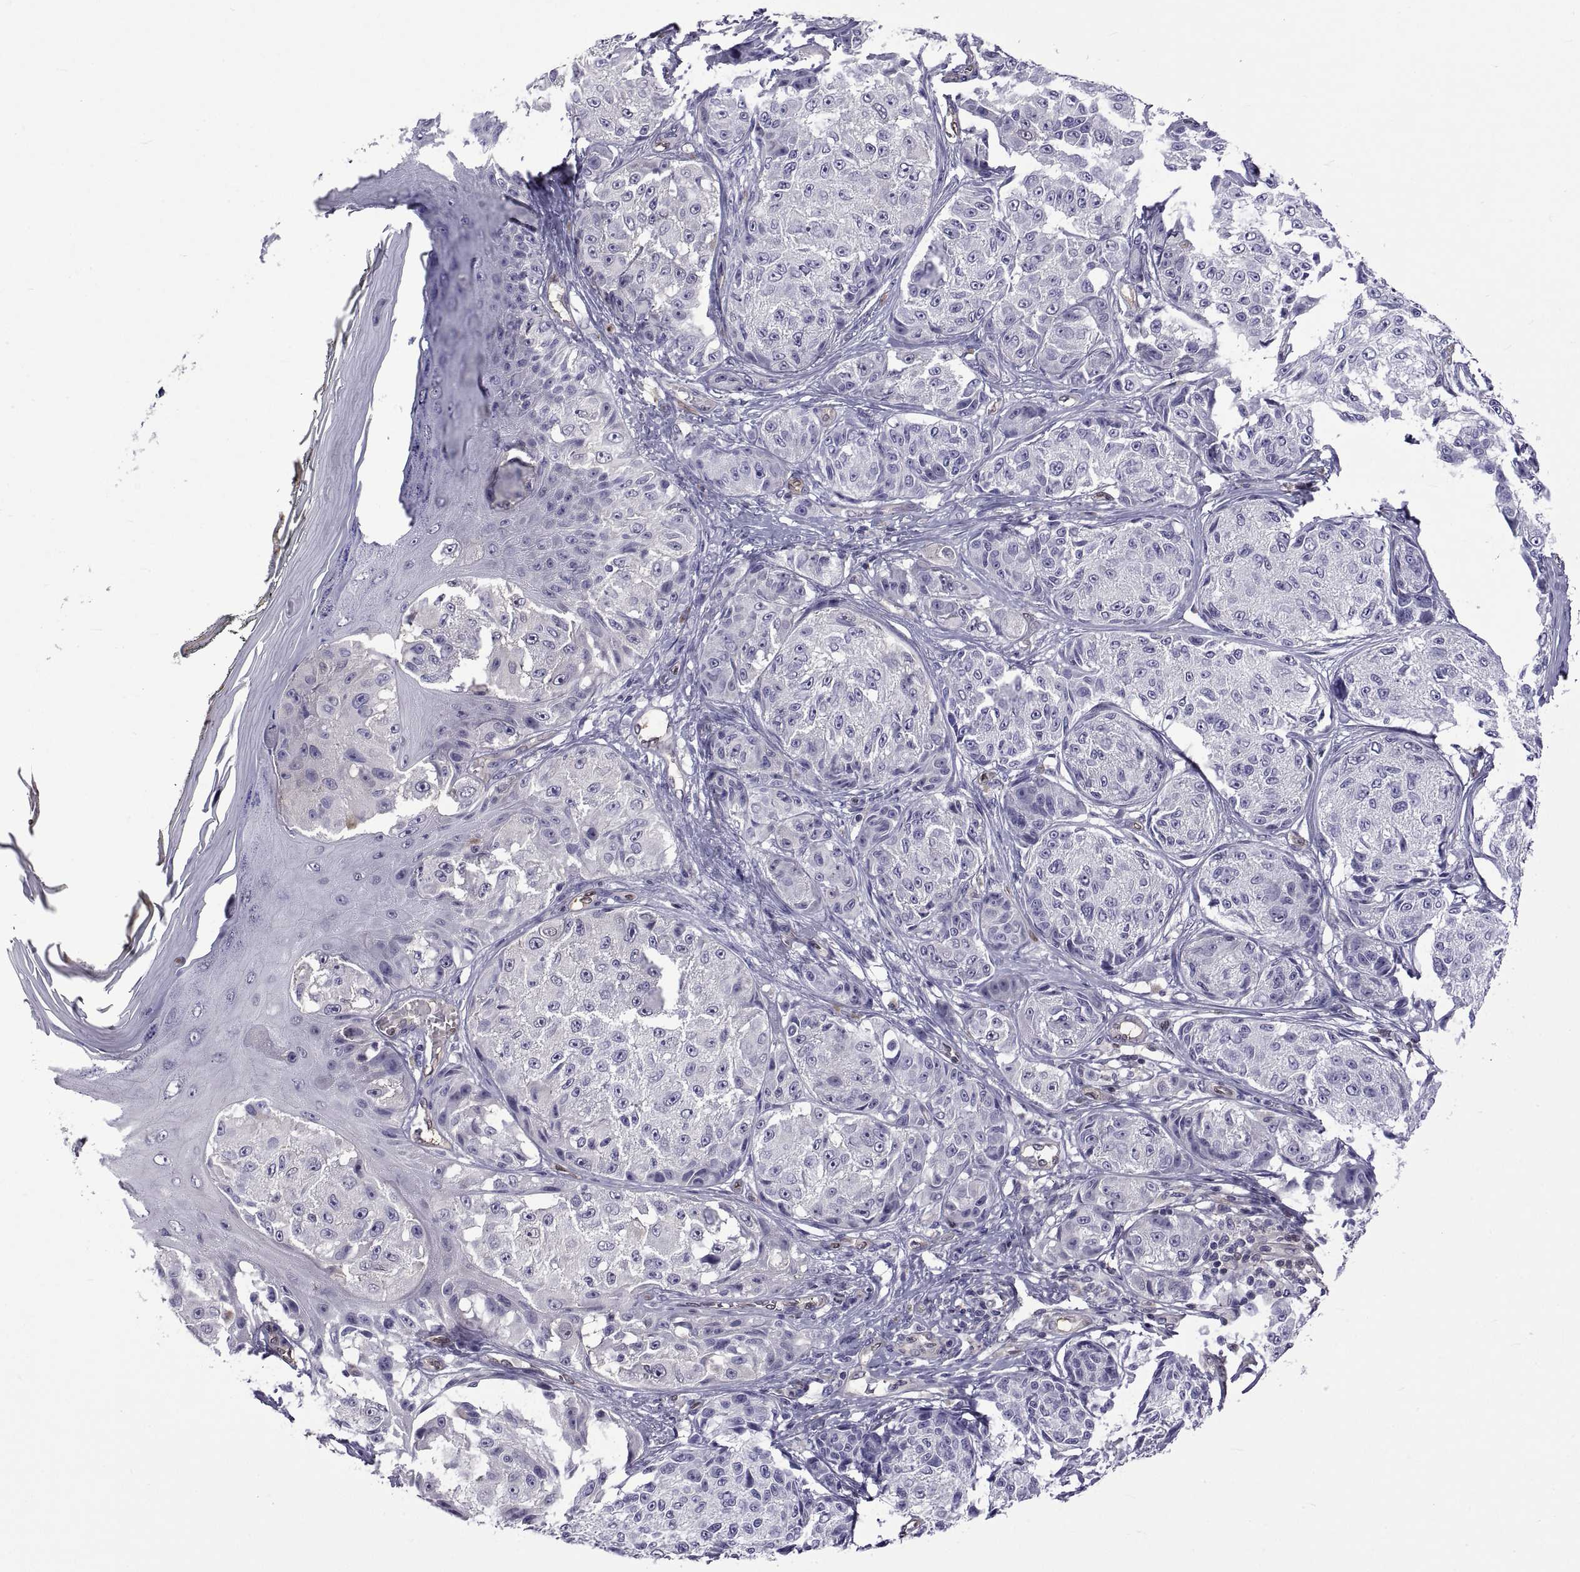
{"staining": {"intensity": "negative", "quantity": "none", "location": "none"}, "tissue": "melanoma", "cell_type": "Tumor cells", "image_type": "cancer", "snomed": [{"axis": "morphology", "description": "Malignant melanoma, NOS"}, {"axis": "topography", "description": "Skin"}], "caption": "Tumor cells show no significant staining in malignant melanoma.", "gene": "LCN9", "patient": {"sex": "male", "age": 61}}